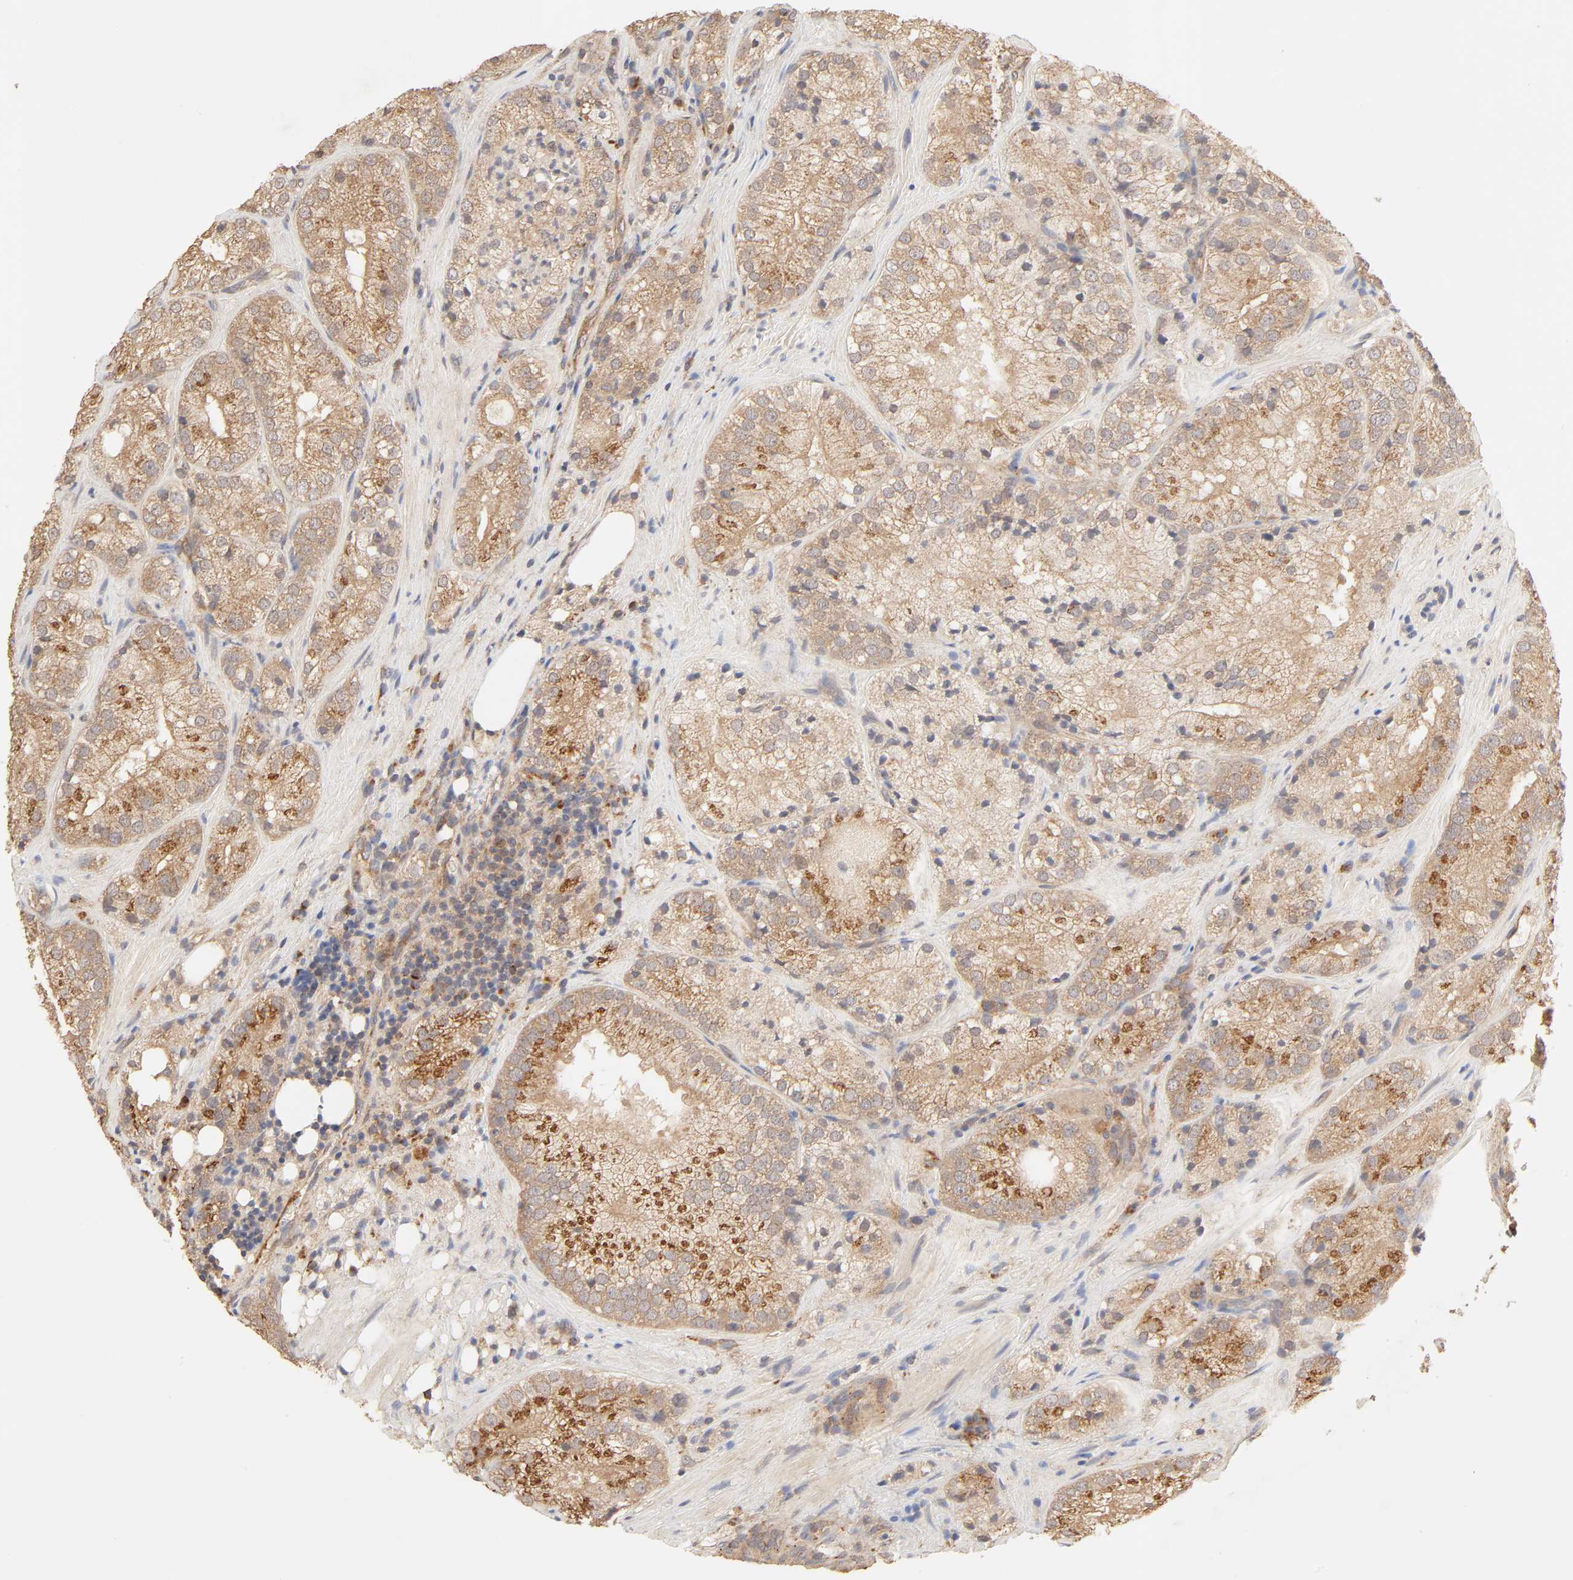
{"staining": {"intensity": "strong", "quantity": ">75%", "location": "cytoplasmic/membranous,nuclear"}, "tissue": "prostate cancer", "cell_type": "Tumor cells", "image_type": "cancer", "snomed": [{"axis": "morphology", "description": "Adenocarcinoma, Low grade"}, {"axis": "topography", "description": "Prostate"}], "caption": "Prostate low-grade adenocarcinoma stained for a protein (brown) reveals strong cytoplasmic/membranous and nuclear positive positivity in about >75% of tumor cells.", "gene": "EPS8", "patient": {"sex": "male", "age": 60}}